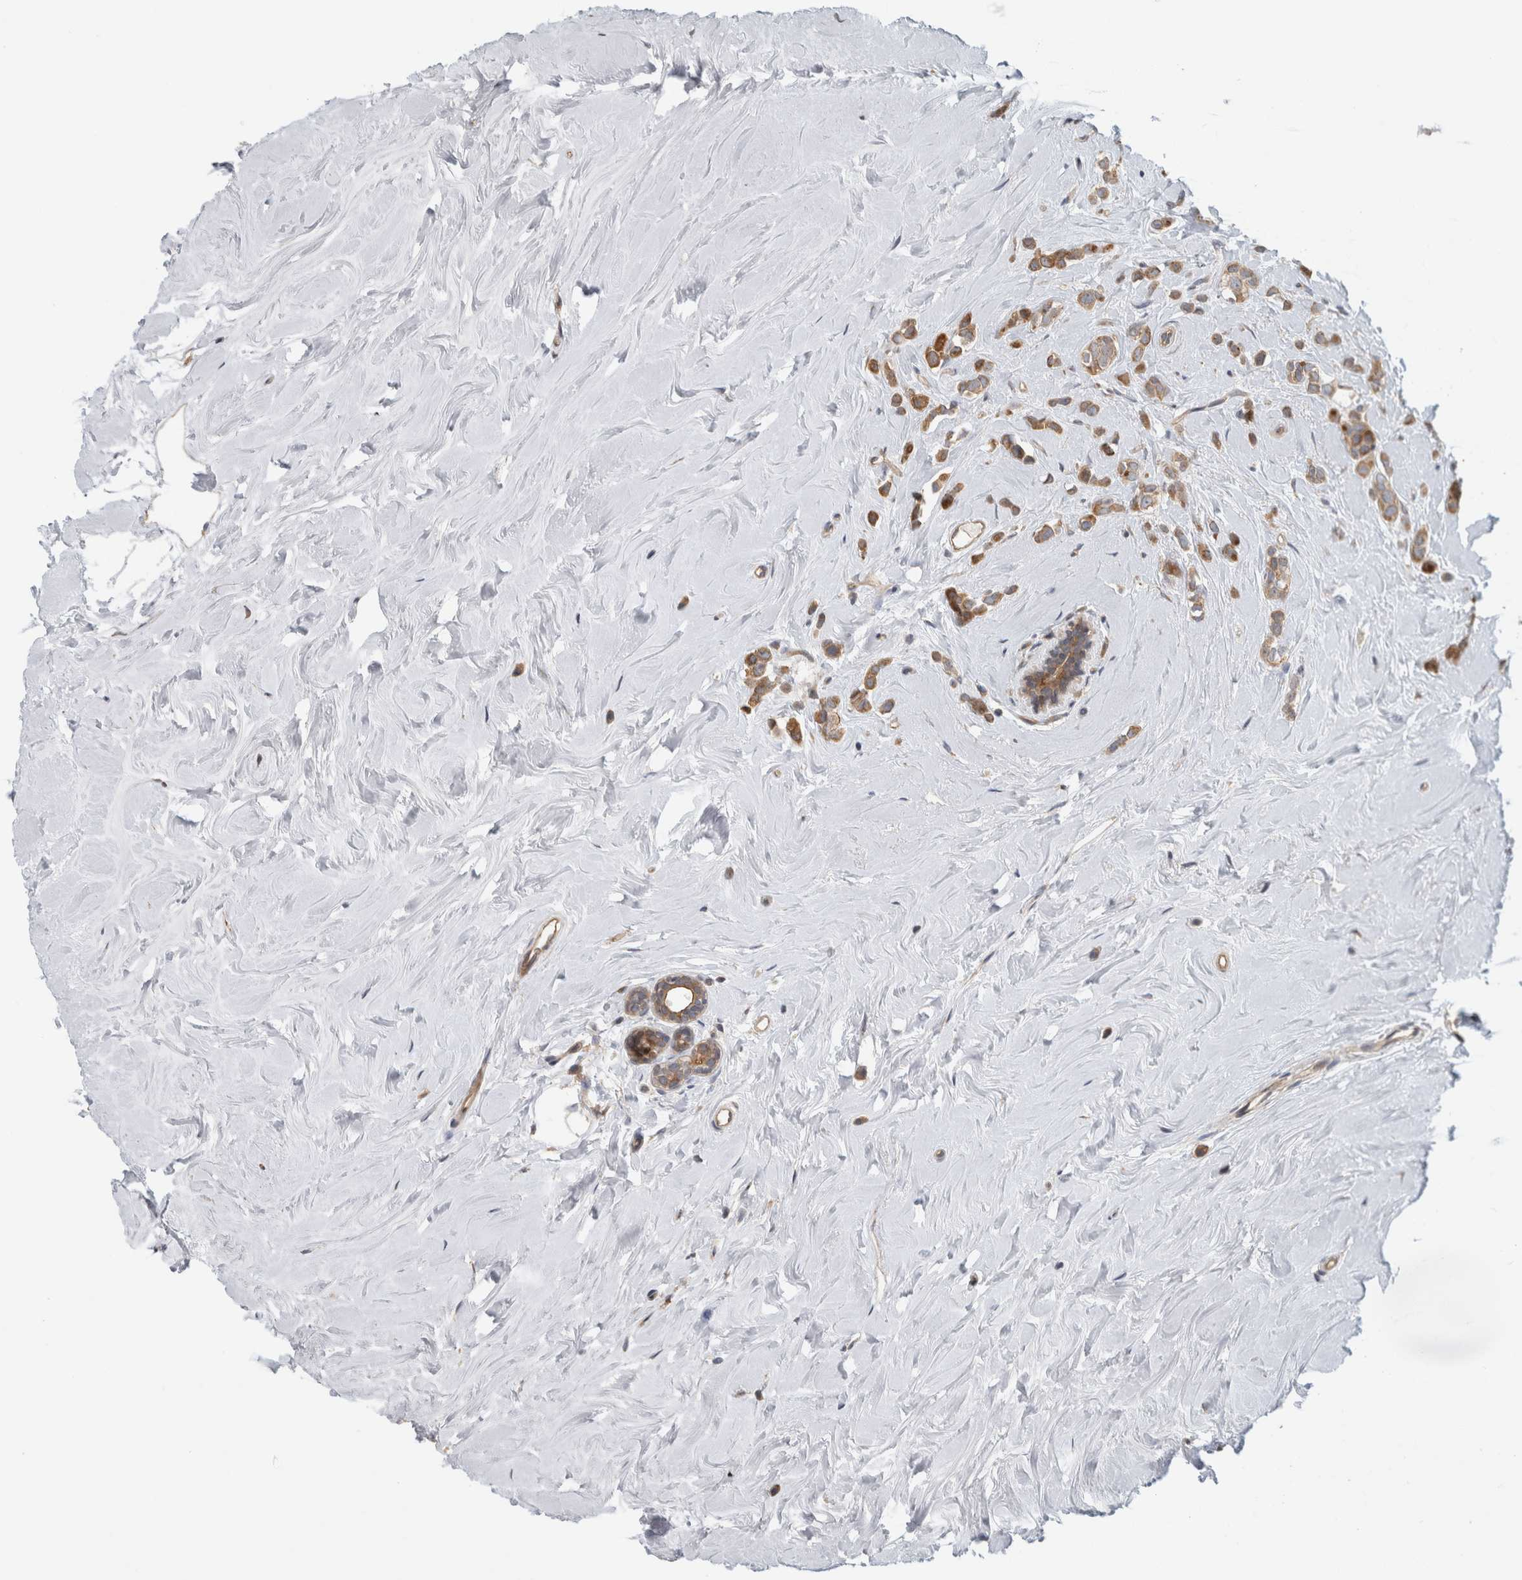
{"staining": {"intensity": "moderate", "quantity": ">75%", "location": "cytoplasmic/membranous"}, "tissue": "breast cancer", "cell_type": "Tumor cells", "image_type": "cancer", "snomed": [{"axis": "morphology", "description": "Lobular carcinoma"}, {"axis": "topography", "description": "Breast"}], "caption": "Breast cancer (lobular carcinoma) stained with DAB (3,3'-diaminobenzidine) IHC exhibits medium levels of moderate cytoplasmic/membranous staining in about >75% of tumor cells.", "gene": "PARP6", "patient": {"sex": "female", "age": 47}}